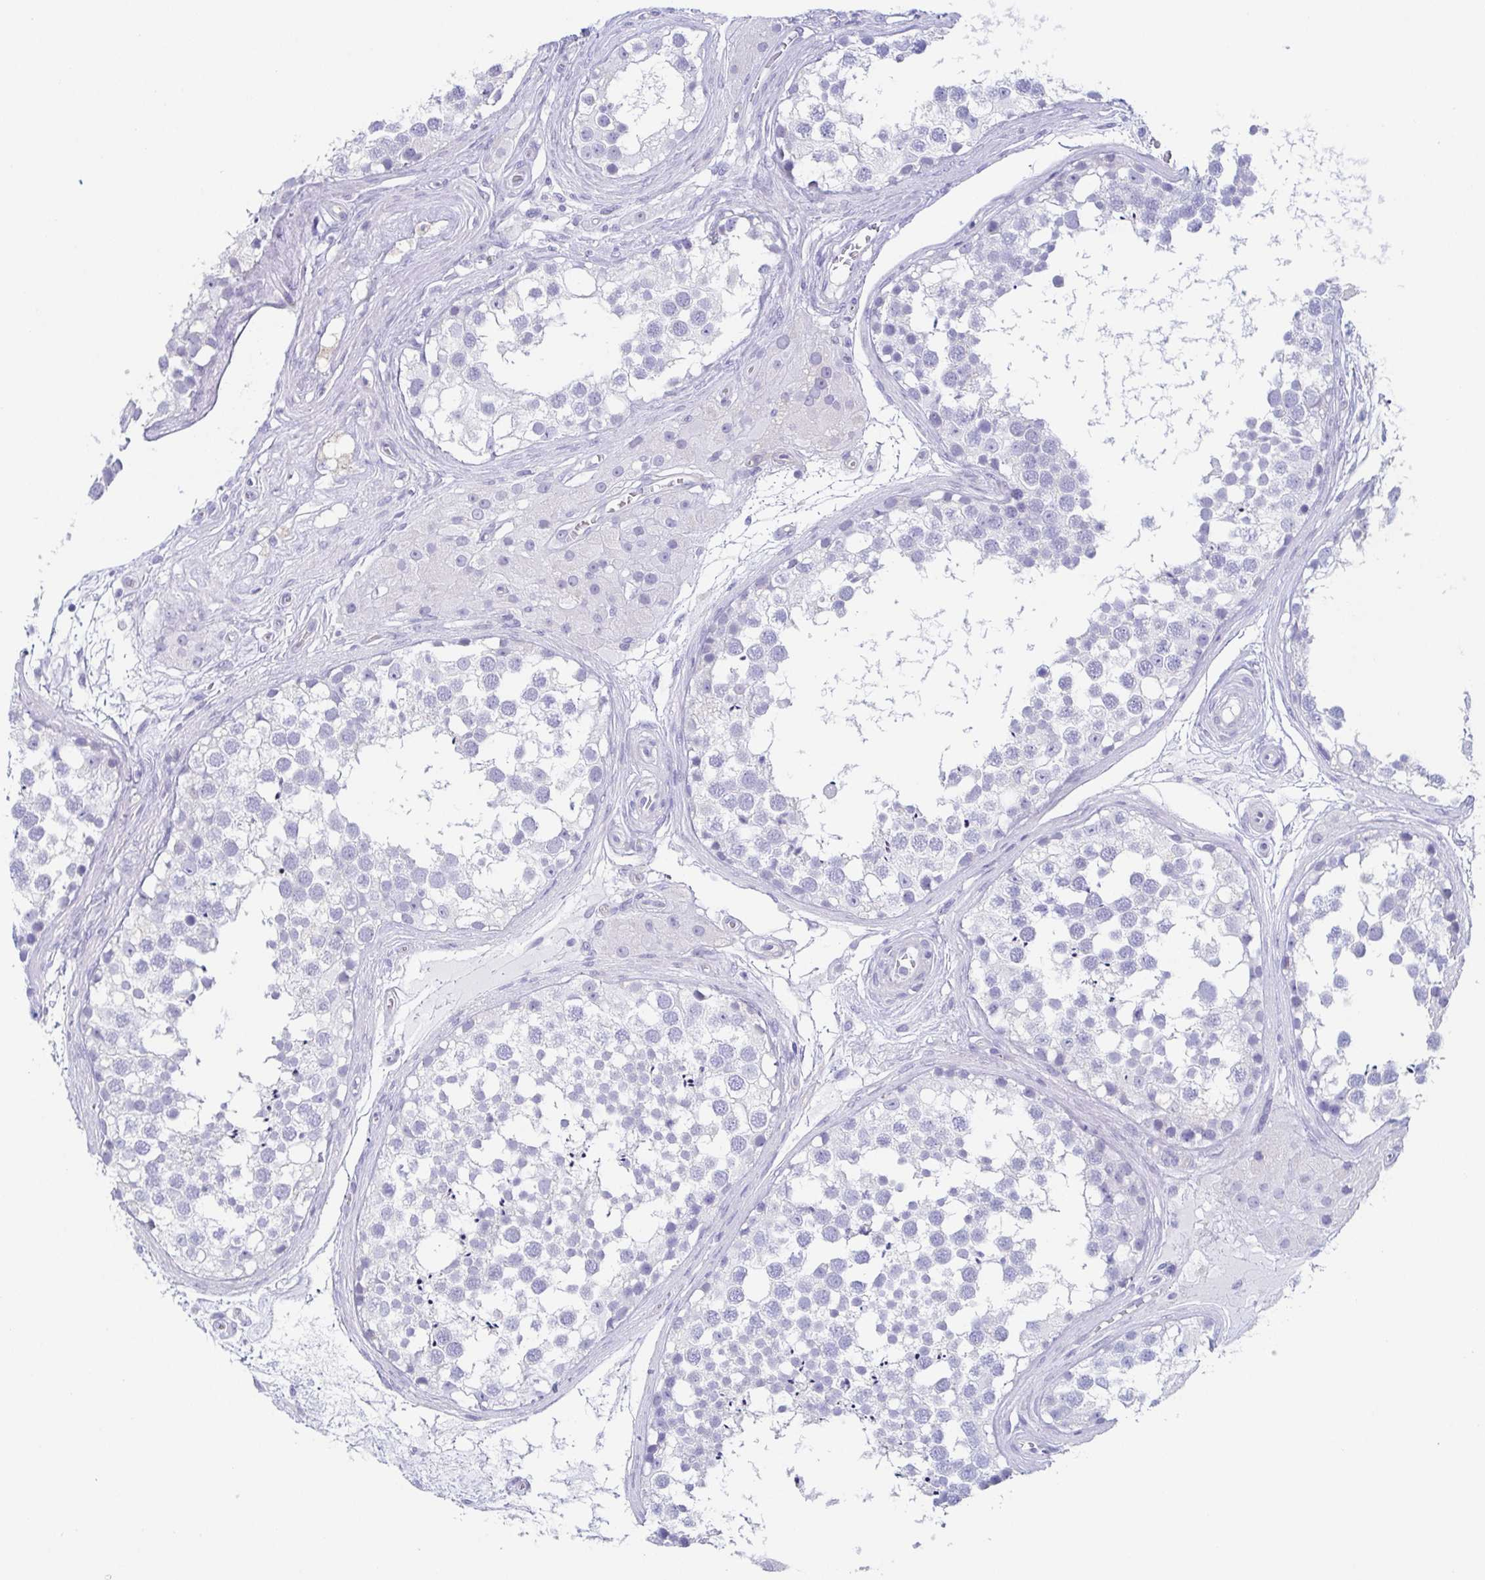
{"staining": {"intensity": "negative", "quantity": "none", "location": "none"}, "tissue": "testis", "cell_type": "Cells in seminiferous ducts", "image_type": "normal", "snomed": [{"axis": "morphology", "description": "Normal tissue, NOS"}, {"axis": "morphology", "description": "Seminoma, NOS"}, {"axis": "topography", "description": "Testis"}], "caption": "This is an IHC photomicrograph of benign testis. There is no positivity in cells in seminiferous ducts.", "gene": "PRR27", "patient": {"sex": "male", "age": 65}}